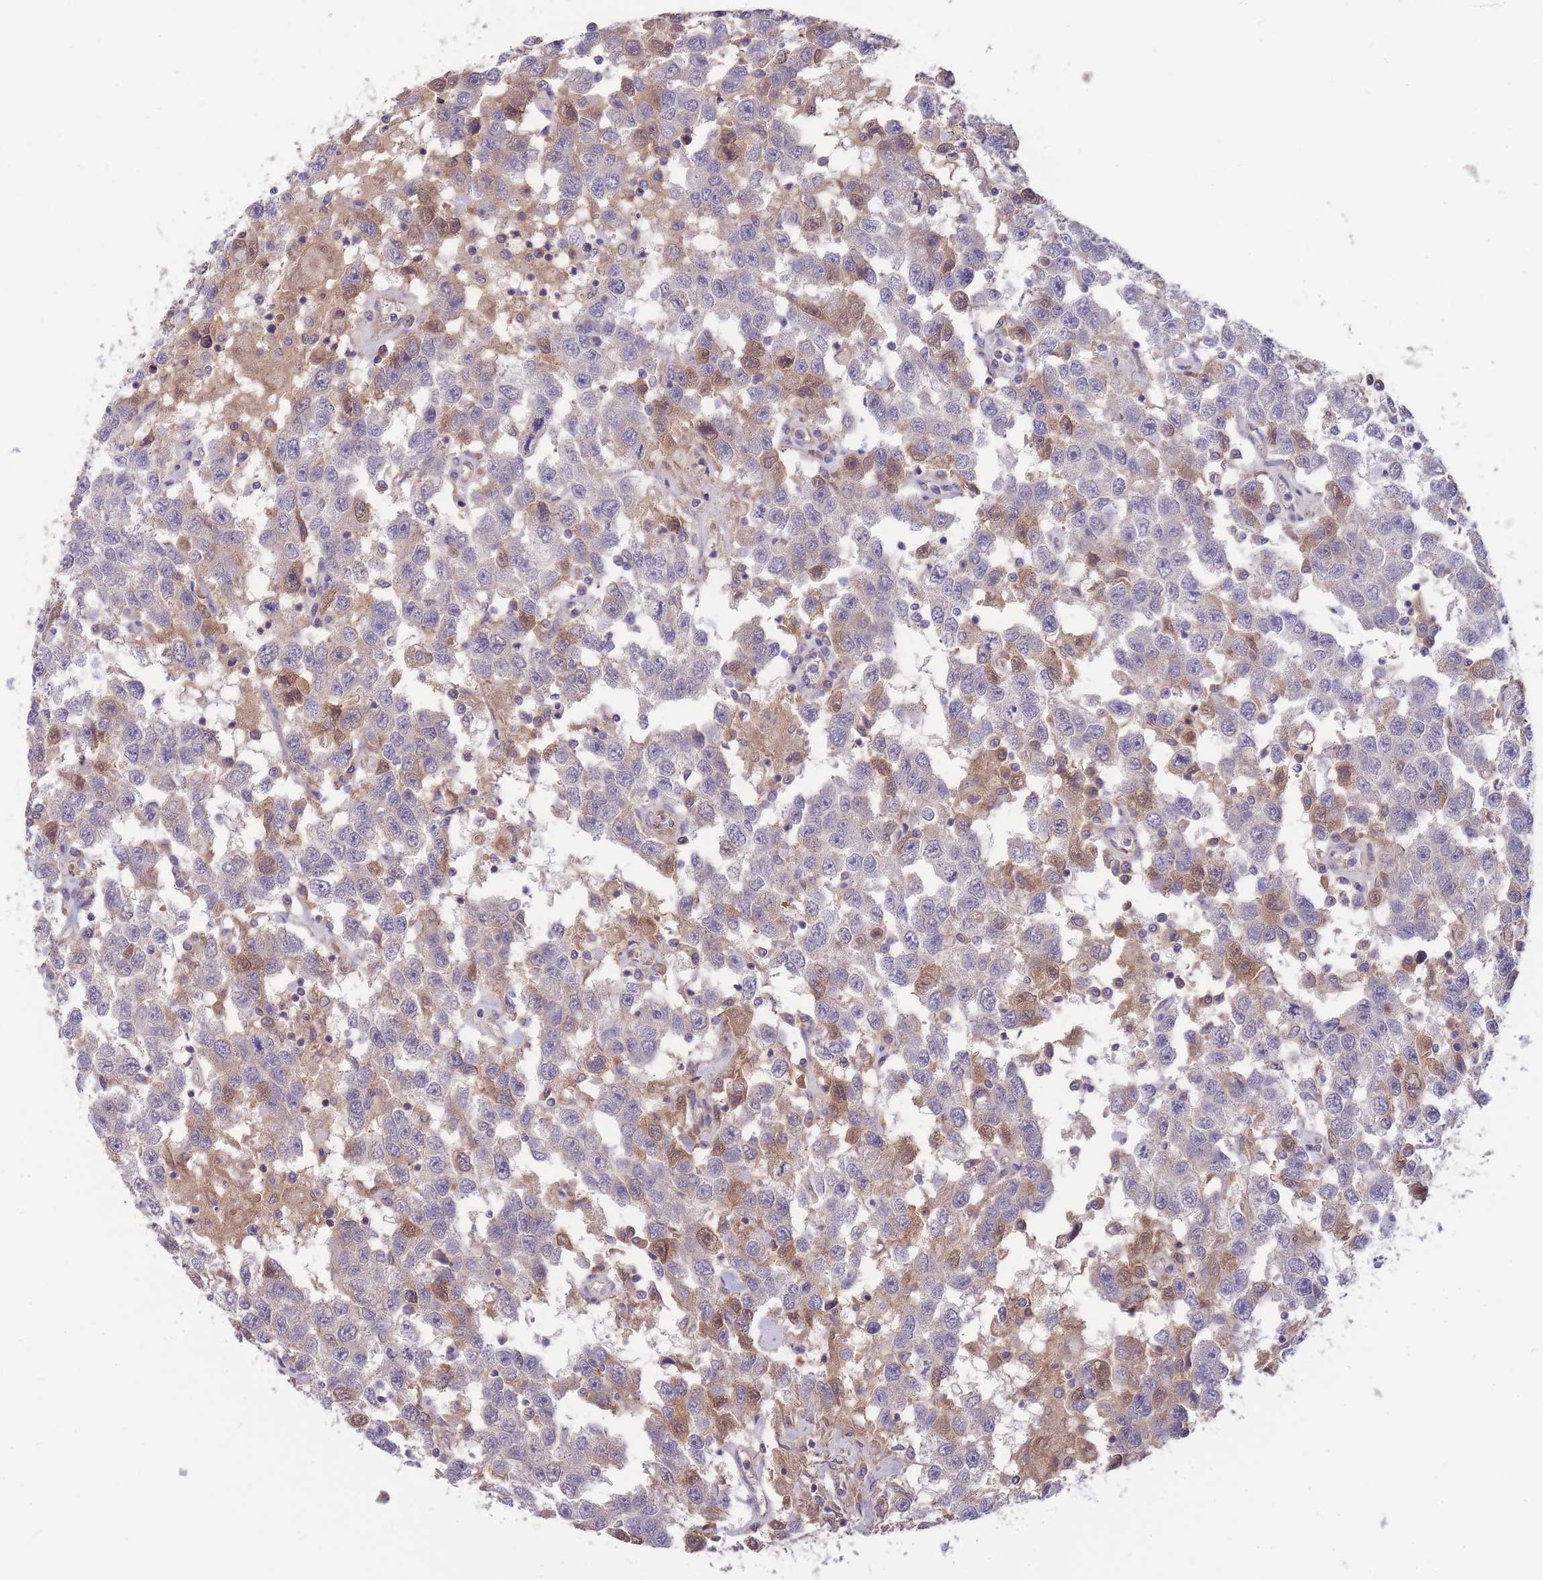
{"staining": {"intensity": "moderate", "quantity": "<25%", "location": "cytoplasmic/membranous"}, "tissue": "testis cancer", "cell_type": "Tumor cells", "image_type": "cancer", "snomed": [{"axis": "morphology", "description": "Seminoma, NOS"}, {"axis": "topography", "description": "Testis"}], "caption": "Immunohistochemical staining of testis cancer (seminoma) shows low levels of moderate cytoplasmic/membranous staining in approximately <25% of tumor cells. The protein of interest is shown in brown color, while the nuclei are stained blue.", "gene": "NDUFAF5", "patient": {"sex": "male", "age": 41}}